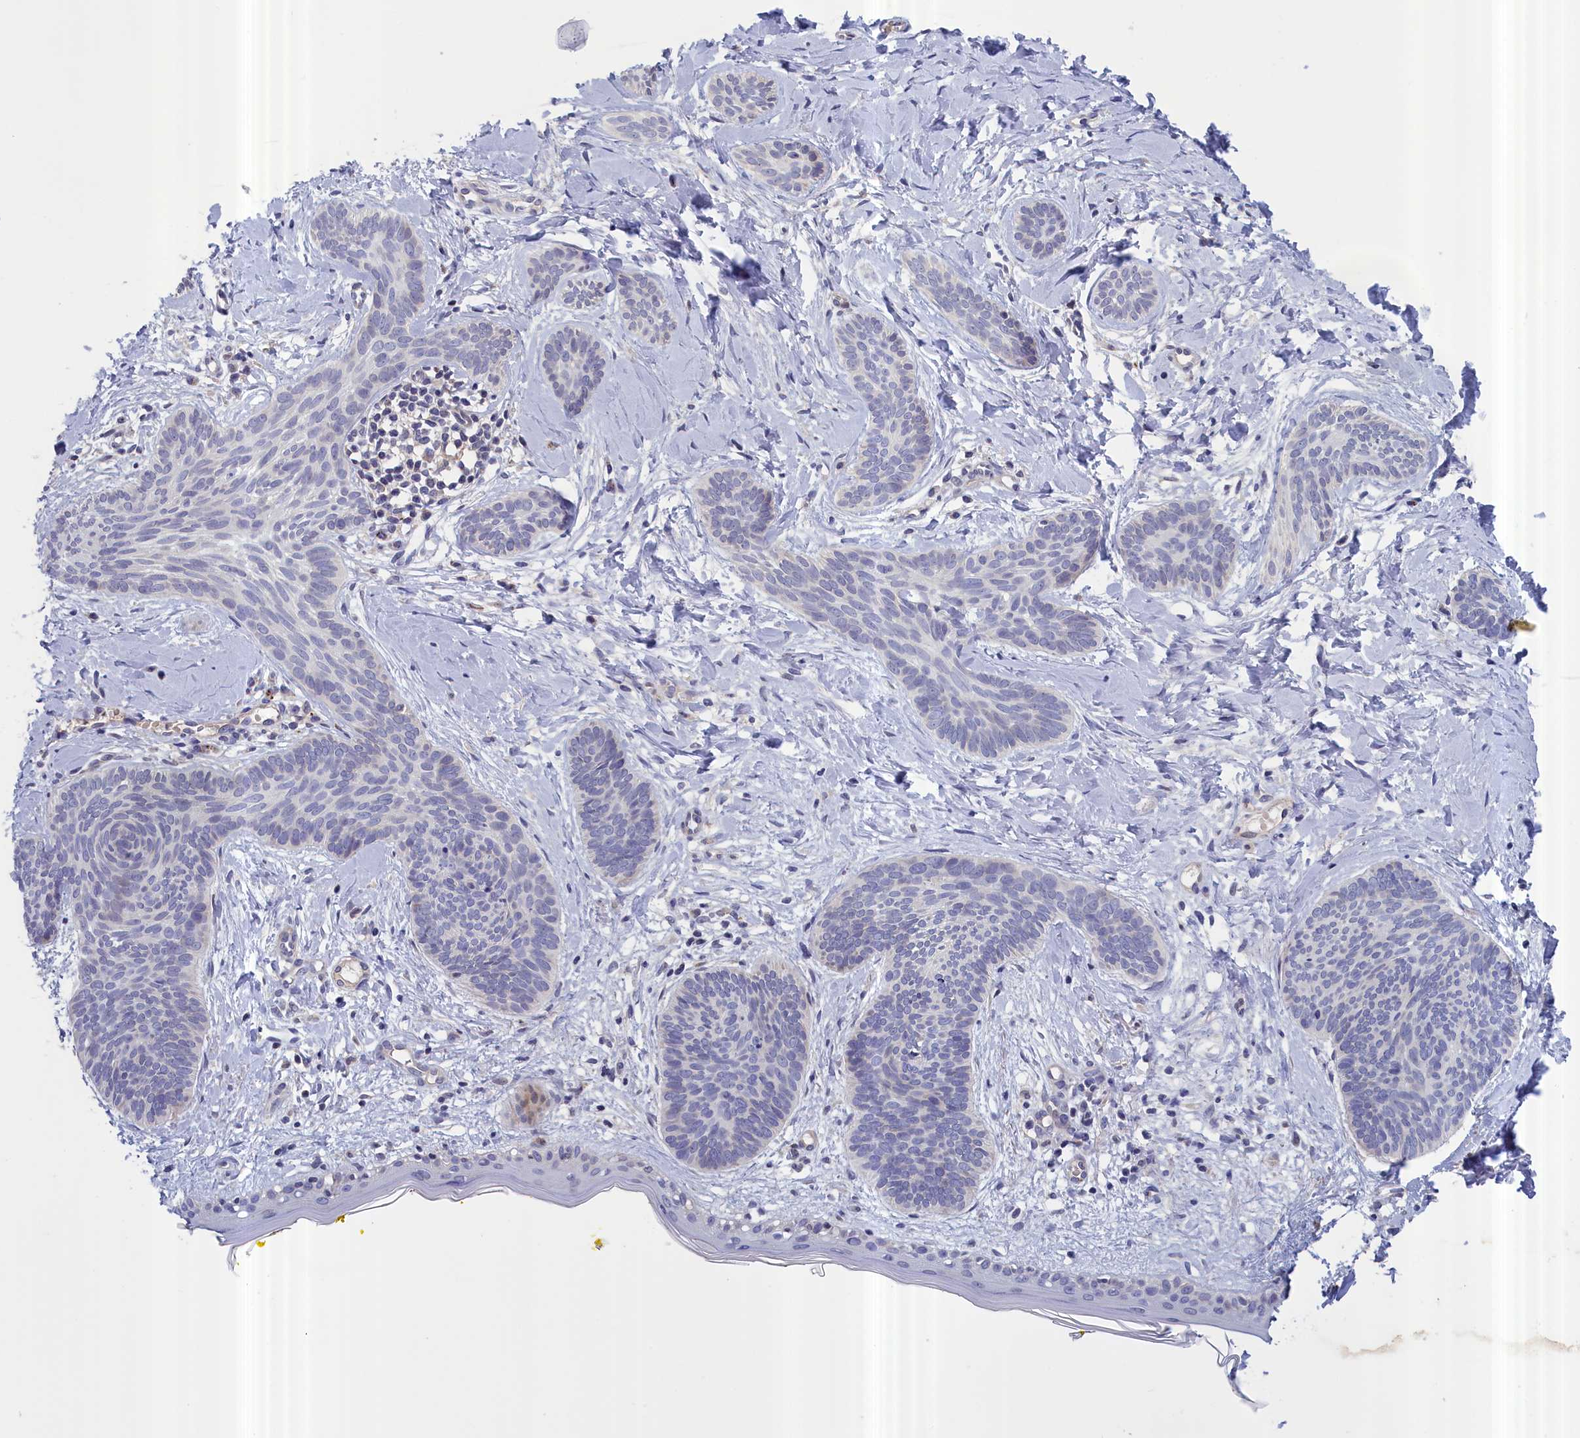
{"staining": {"intensity": "negative", "quantity": "none", "location": "none"}, "tissue": "skin cancer", "cell_type": "Tumor cells", "image_type": "cancer", "snomed": [{"axis": "morphology", "description": "Basal cell carcinoma"}, {"axis": "topography", "description": "Skin"}], "caption": "The micrograph displays no significant positivity in tumor cells of basal cell carcinoma (skin). (Stains: DAB (3,3'-diaminobenzidine) immunohistochemistry (IHC) with hematoxylin counter stain, Microscopy: brightfield microscopy at high magnification).", "gene": "IGFALS", "patient": {"sex": "female", "age": 81}}